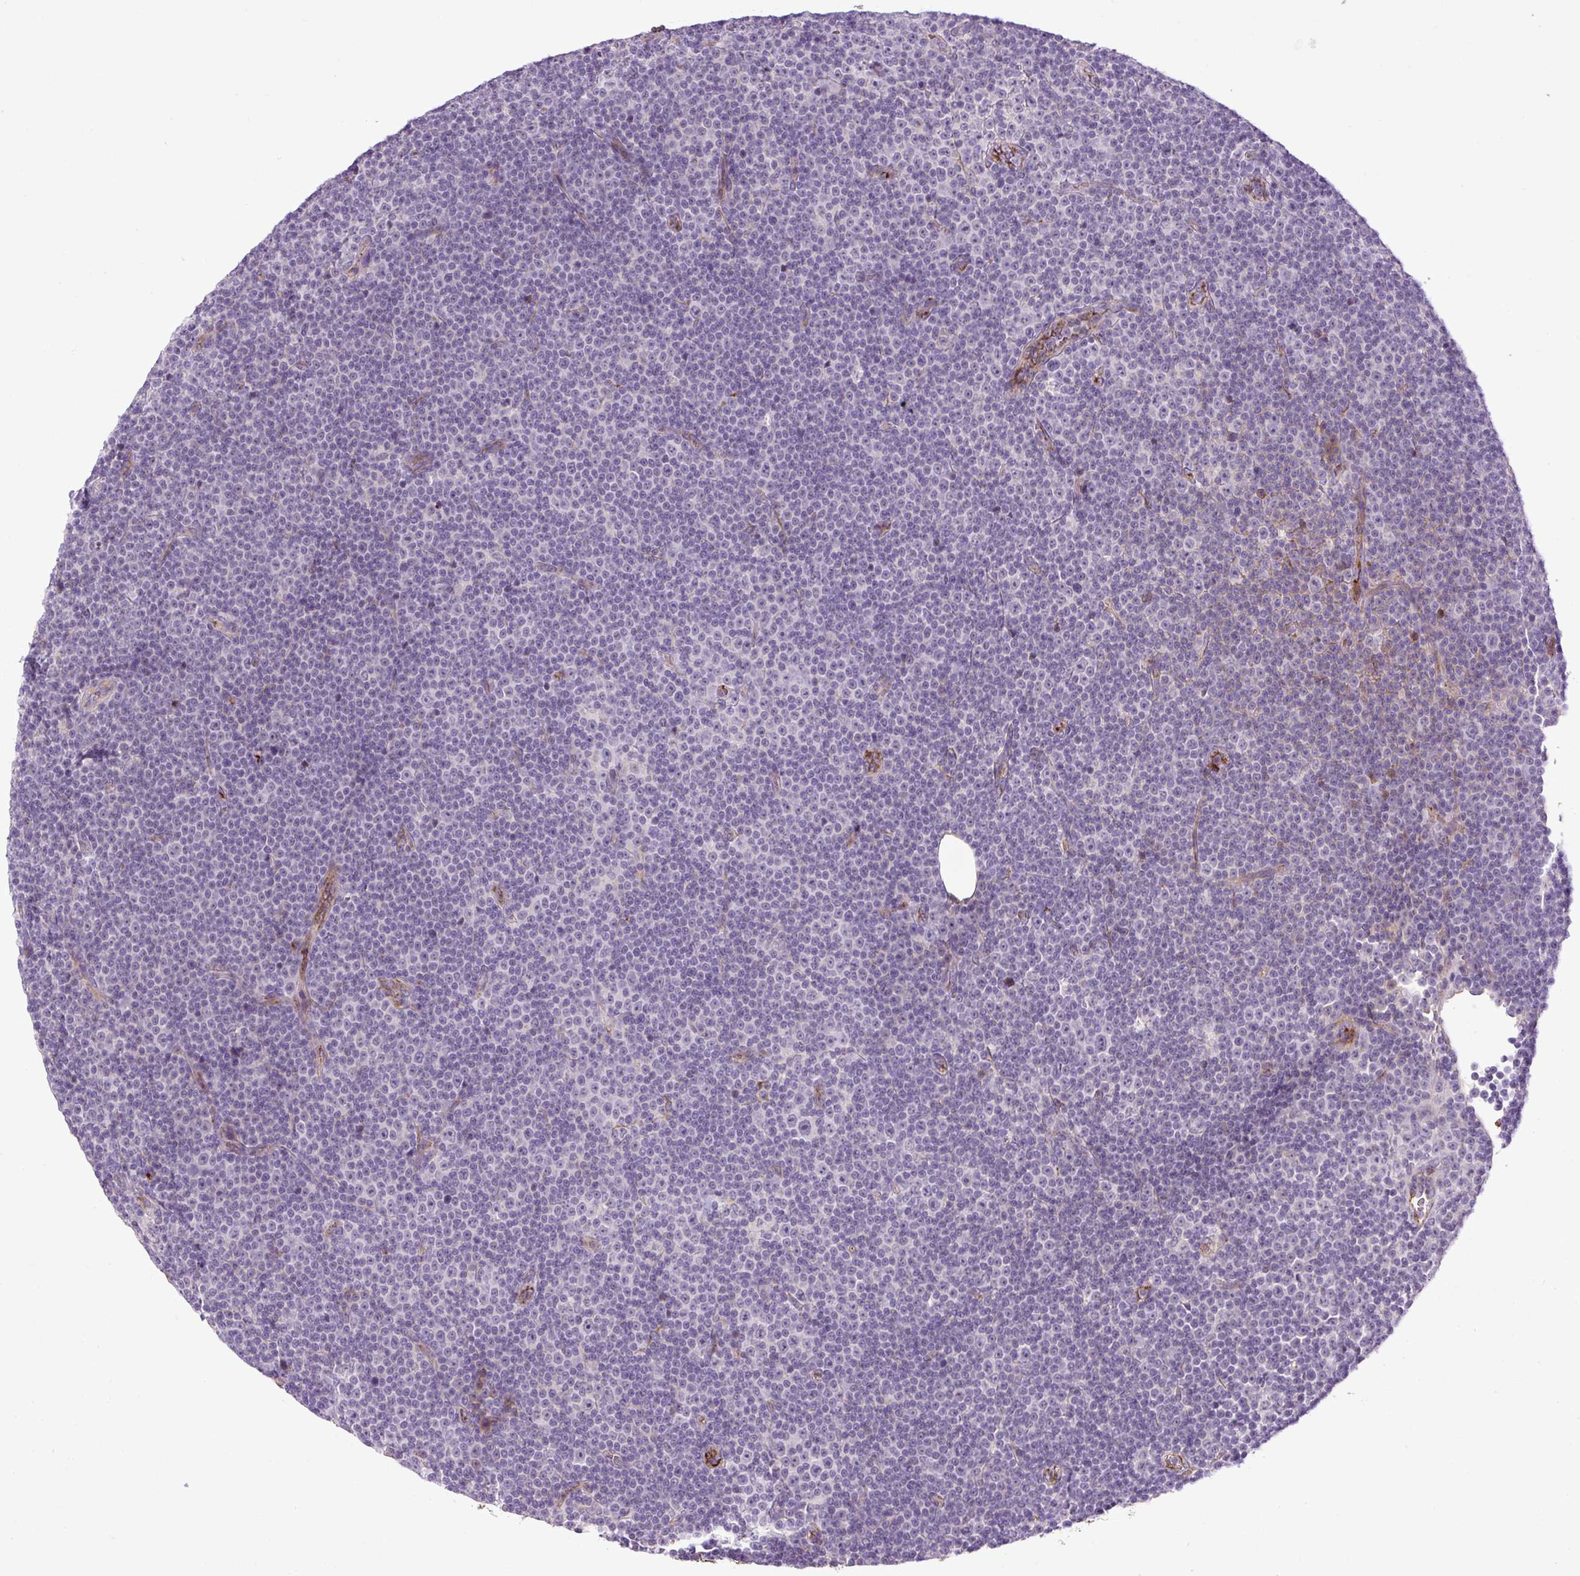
{"staining": {"intensity": "negative", "quantity": "none", "location": "none"}, "tissue": "lymphoma", "cell_type": "Tumor cells", "image_type": "cancer", "snomed": [{"axis": "morphology", "description": "Malignant lymphoma, non-Hodgkin's type, Low grade"}, {"axis": "topography", "description": "Lymph node"}], "caption": "IHC histopathology image of human low-grade malignant lymphoma, non-Hodgkin's type stained for a protein (brown), which exhibits no staining in tumor cells.", "gene": "LEFTY2", "patient": {"sex": "female", "age": 67}}